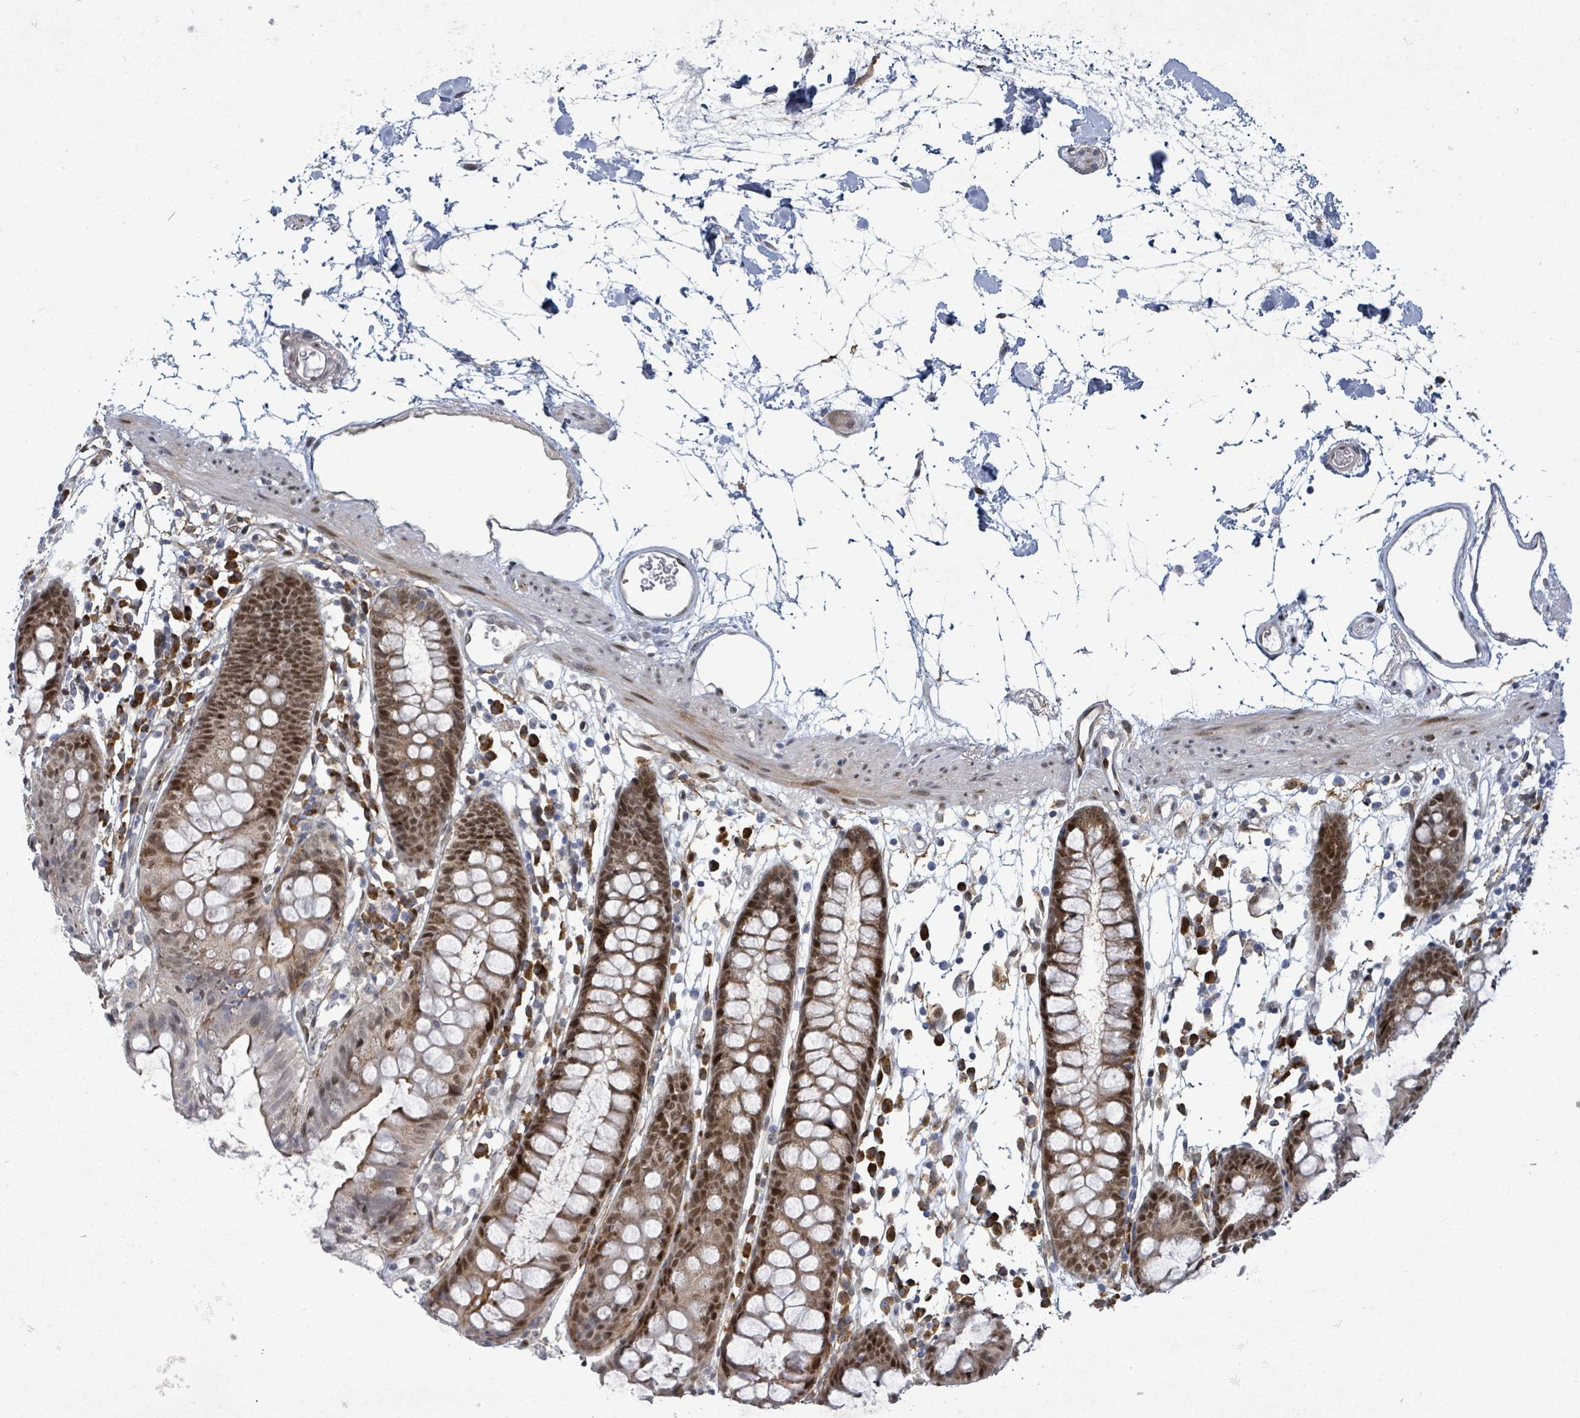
{"staining": {"intensity": "negative", "quantity": "none", "location": "none"}, "tissue": "colon", "cell_type": "Endothelial cells", "image_type": "normal", "snomed": [{"axis": "morphology", "description": "Normal tissue, NOS"}, {"axis": "topography", "description": "Colon"}], "caption": "Immunohistochemical staining of benign colon displays no significant staining in endothelial cells.", "gene": "TUSC1", "patient": {"sex": "female", "age": 82}}